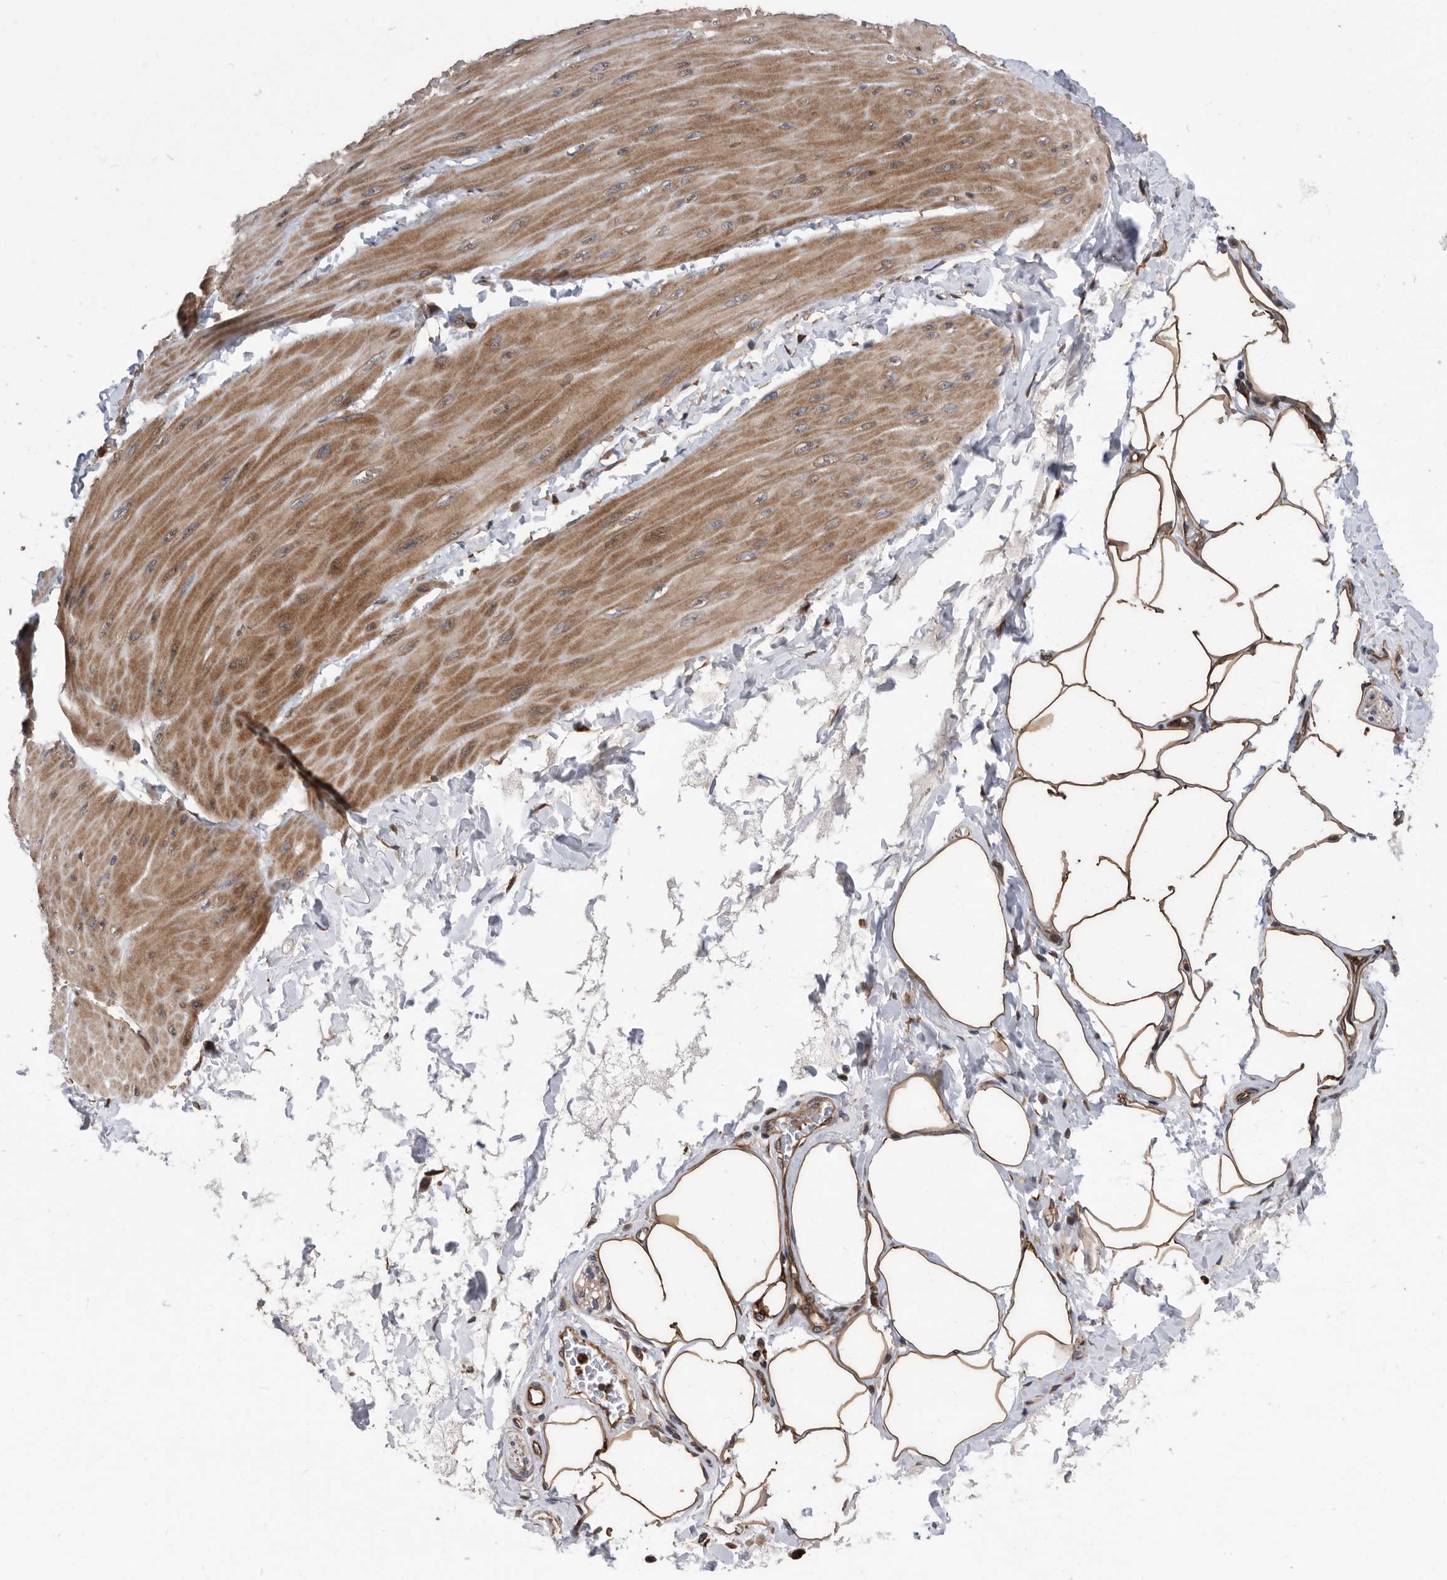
{"staining": {"intensity": "moderate", "quantity": ">75%", "location": "cytoplasmic/membranous"}, "tissue": "smooth muscle", "cell_type": "Smooth muscle cells", "image_type": "normal", "snomed": [{"axis": "morphology", "description": "Urothelial carcinoma, High grade"}, {"axis": "topography", "description": "Urinary bladder"}], "caption": "Protein analysis of benign smooth muscle demonstrates moderate cytoplasmic/membranous expression in approximately >75% of smooth muscle cells.", "gene": "SERINC2", "patient": {"sex": "male", "age": 46}}